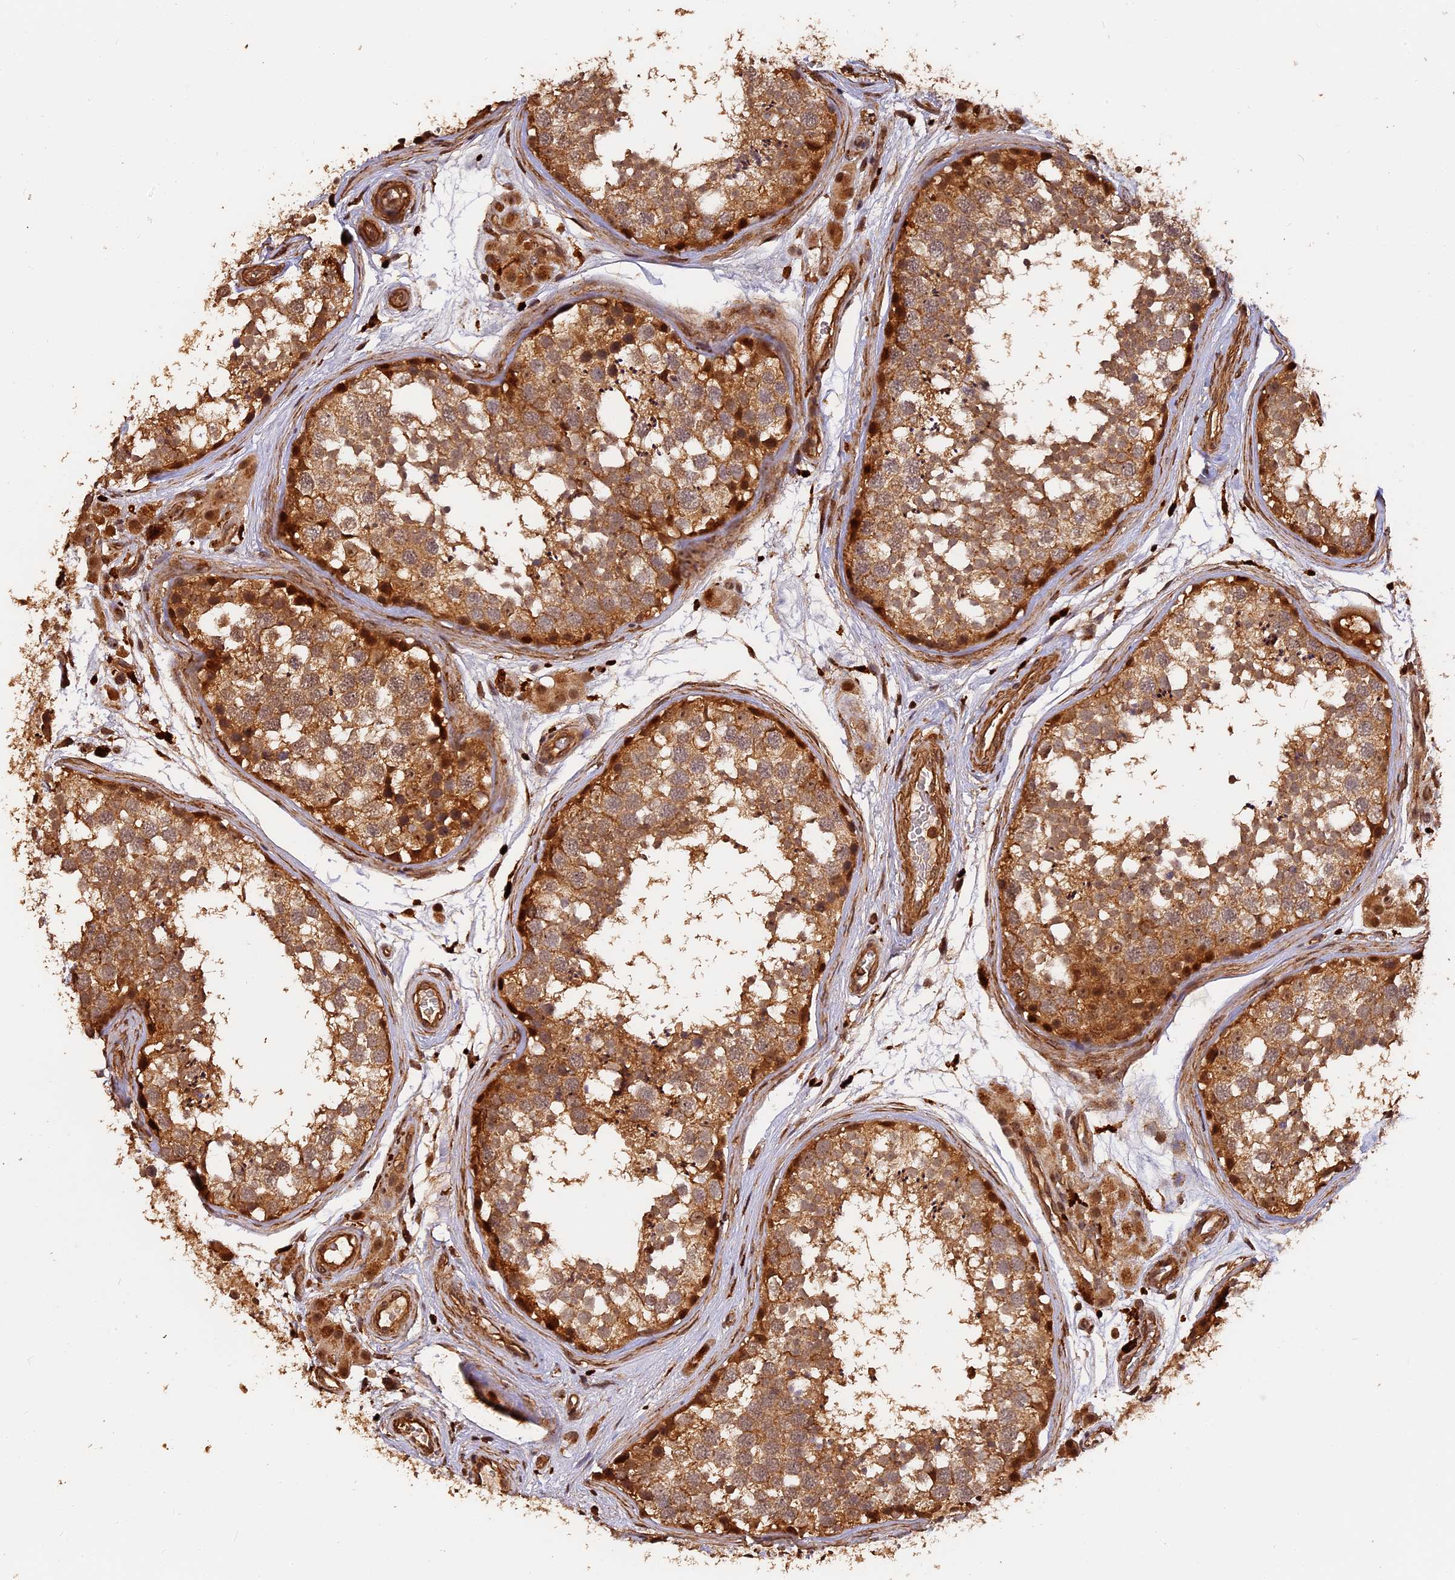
{"staining": {"intensity": "moderate", "quantity": ">75%", "location": "cytoplasmic/membranous,nuclear"}, "tissue": "testis", "cell_type": "Cells in seminiferous ducts", "image_type": "normal", "snomed": [{"axis": "morphology", "description": "Normal tissue, NOS"}, {"axis": "topography", "description": "Testis"}], "caption": "Immunohistochemical staining of normal testis displays medium levels of moderate cytoplasmic/membranous,nuclear positivity in about >75% of cells in seminiferous ducts. (Stains: DAB in brown, nuclei in blue, Microscopy: brightfield microscopy at high magnification).", "gene": "MMP15", "patient": {"sex": "male", "age": 56}}